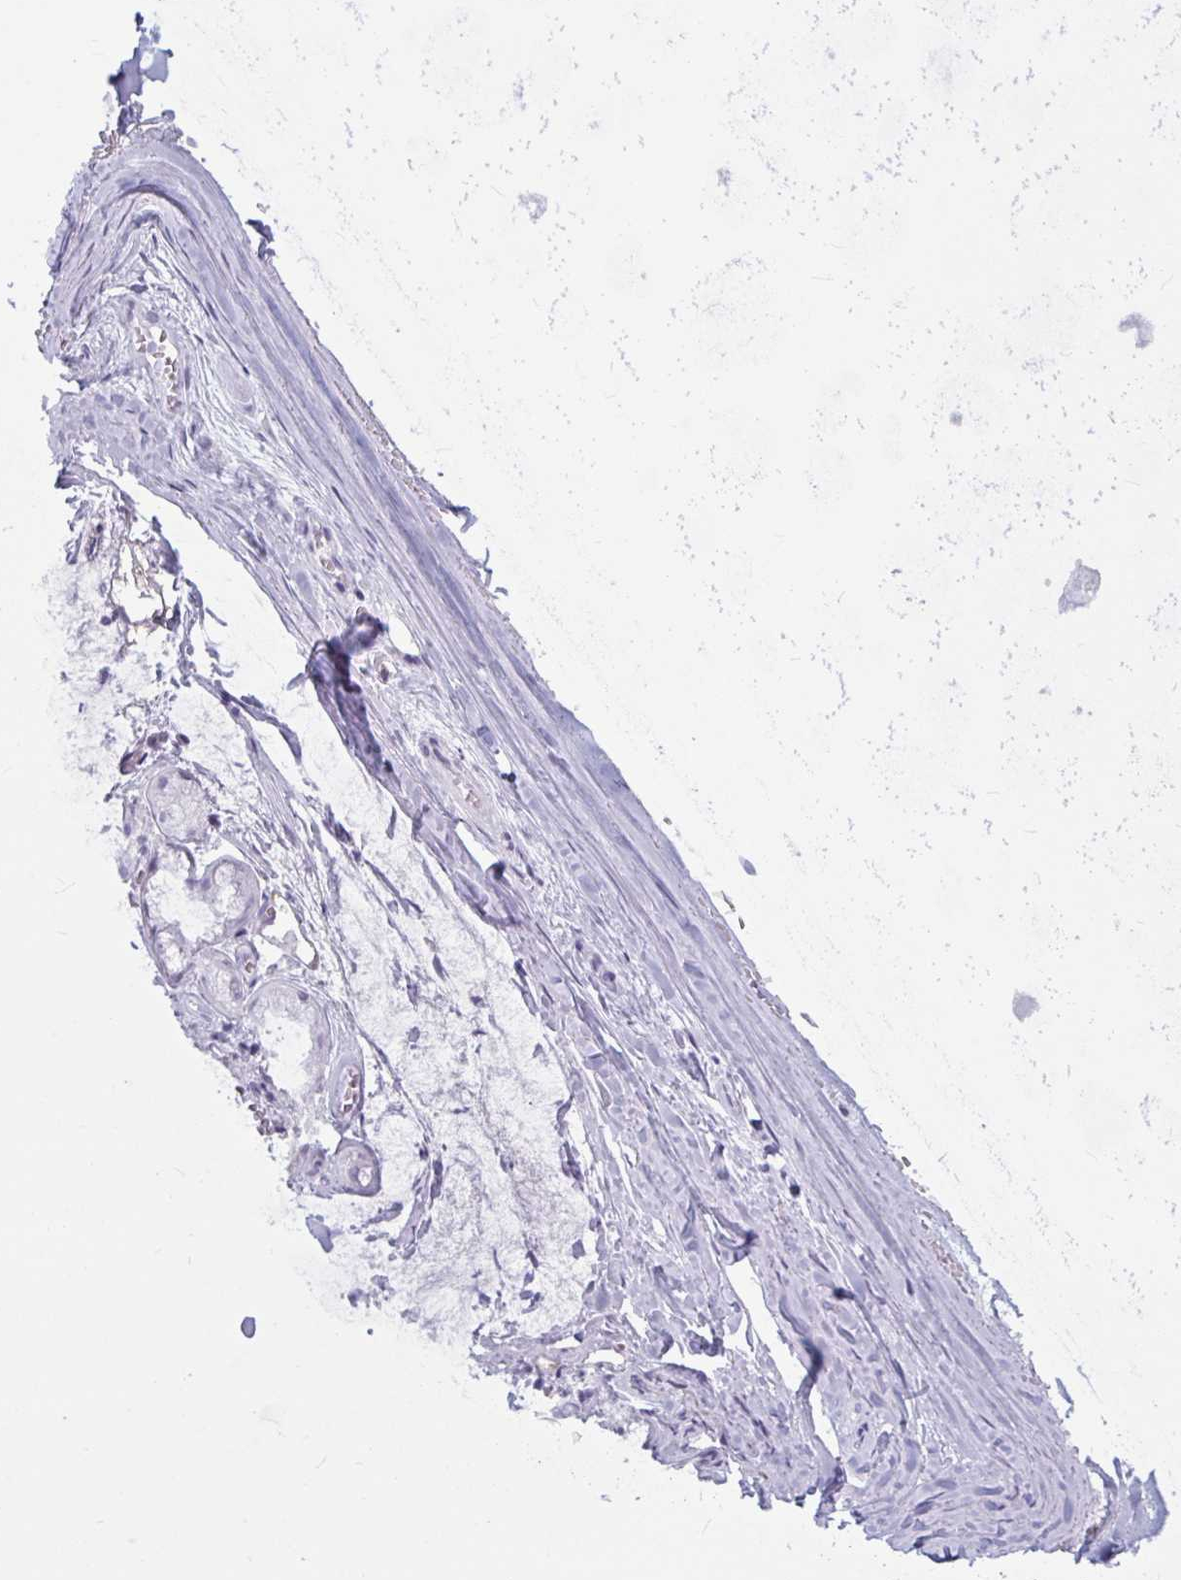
{"staining": {"intensity": "negative", "quantity": "none", "location": "none"}, "tissue": "soft tissue", "cell_type": "Fibroblasts", "image_type": "normal", "snomed": [{"axis": "morphology", "description": "Normal tissue, NOS"}, {"axis": "topography", "description": "Cartilage tissue"}, {"axis": "topography", "description": "Nasopharynx"}, {"axis": "topography", "description": "Thyroid gland"}], "caption": "This is an immunohistochemistry (IHC) micrograph of normal soft tissue. There is no staining in fibroblasts.", "gene": "BBS10", "patient": {"sex": "male", "age": 63}}